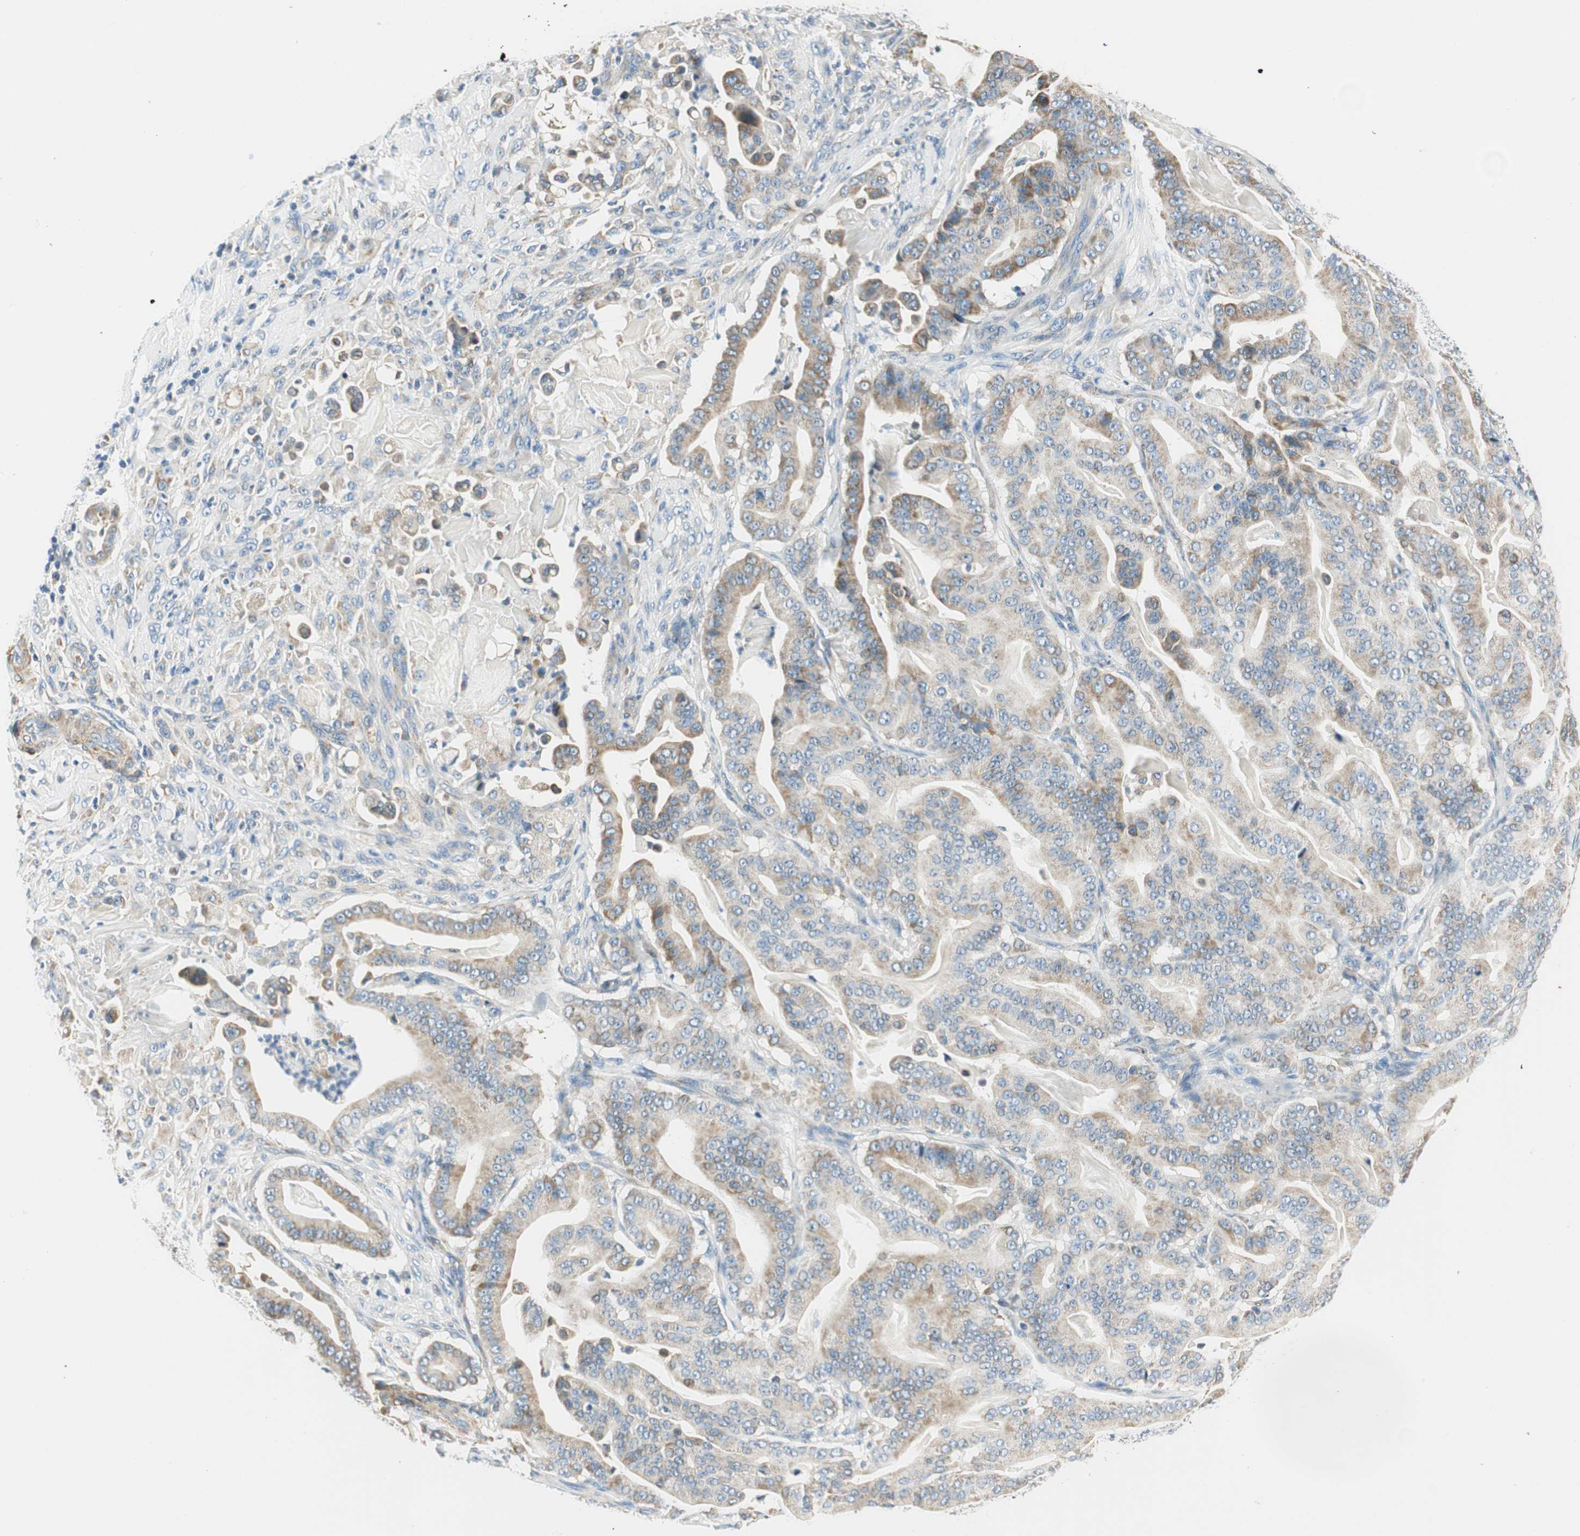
{"staining": {"intensity": "moderate", "quantity": ">75%", "location": "cytoplasmic/membranous"}, "tissue": "pancreatic cancer", "cell_type": "Tumor cells", "image_type": "cancer", "snomed": [{"axis": "morphology", "description": "Adenocarcinoma, NOS"}, {"axis": "topography", "description": "Pancreas"}], "caption": "A photomicrograph of human pancreatic adenocarcinoma stained for a protein exhibits moderate cytoplasmic/membranous brown staining in tumor cells.", "gene": "RORB", "patient": {"sex": "male", "age": 63}}